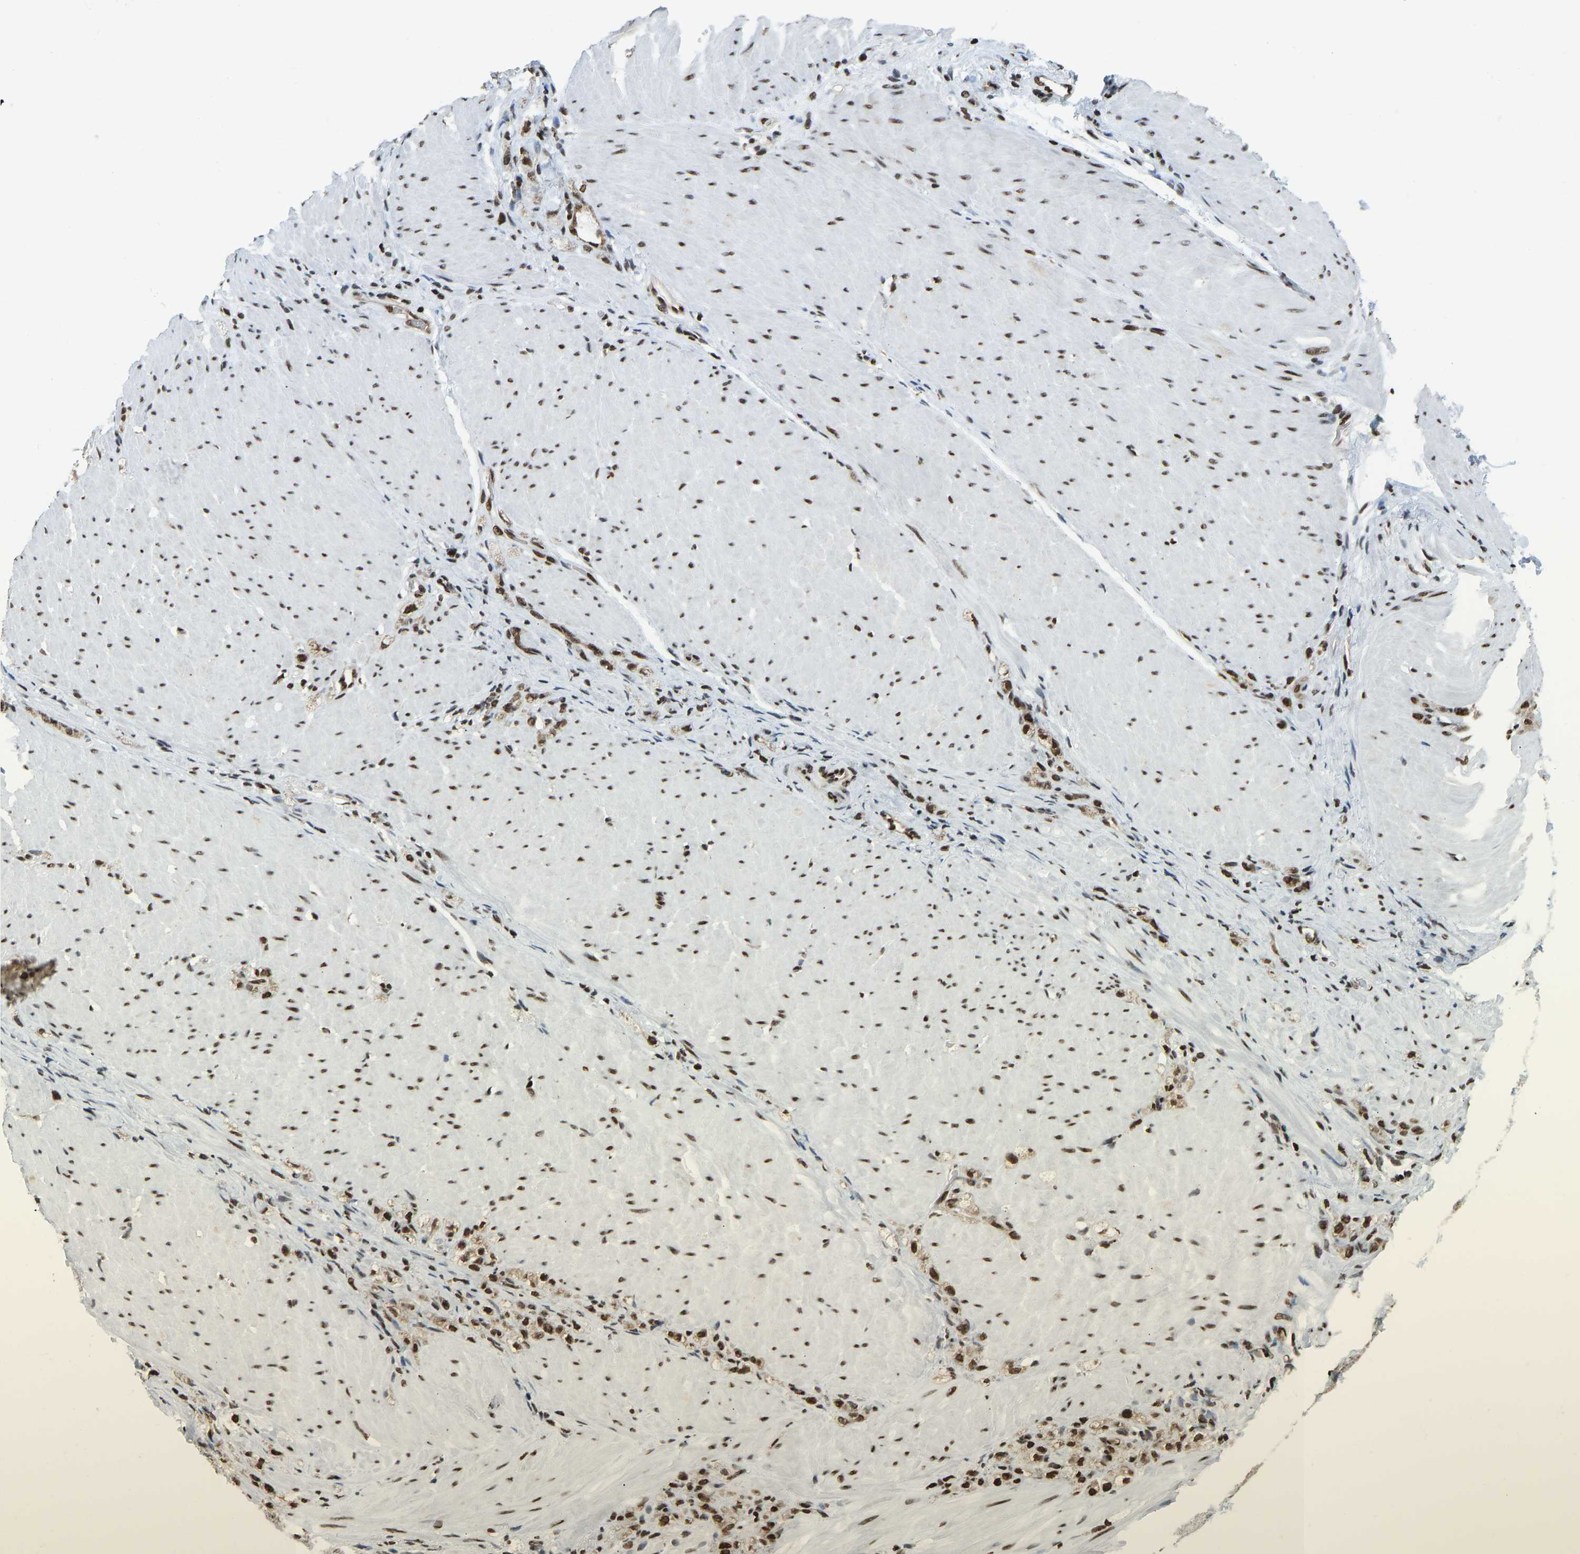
{"staining": {"intensity": "strong", "quantity": ">75%", "location": "cytoplasmic/membranous,nuclear"}, "tissue": "stomach cancer", "cell_type": "Tumor cells", "image_type": "cancer", "snomed": [{"axis": "morphology", "description": "Normal tissue, NOS"}, {"axis": "morphology", "description": "Adenocarcinoma, NOS"}, {"axis": "topography", "description": "Stomach"}], "caption": "Strong cytoplasmic/membranous and nuclear expression for a protein is appreciated in about >75% of tumor cells of stomach cancer using IHC.", "gene": "ZSCAN20", "patient": {"sex": "male", "age": 82}}